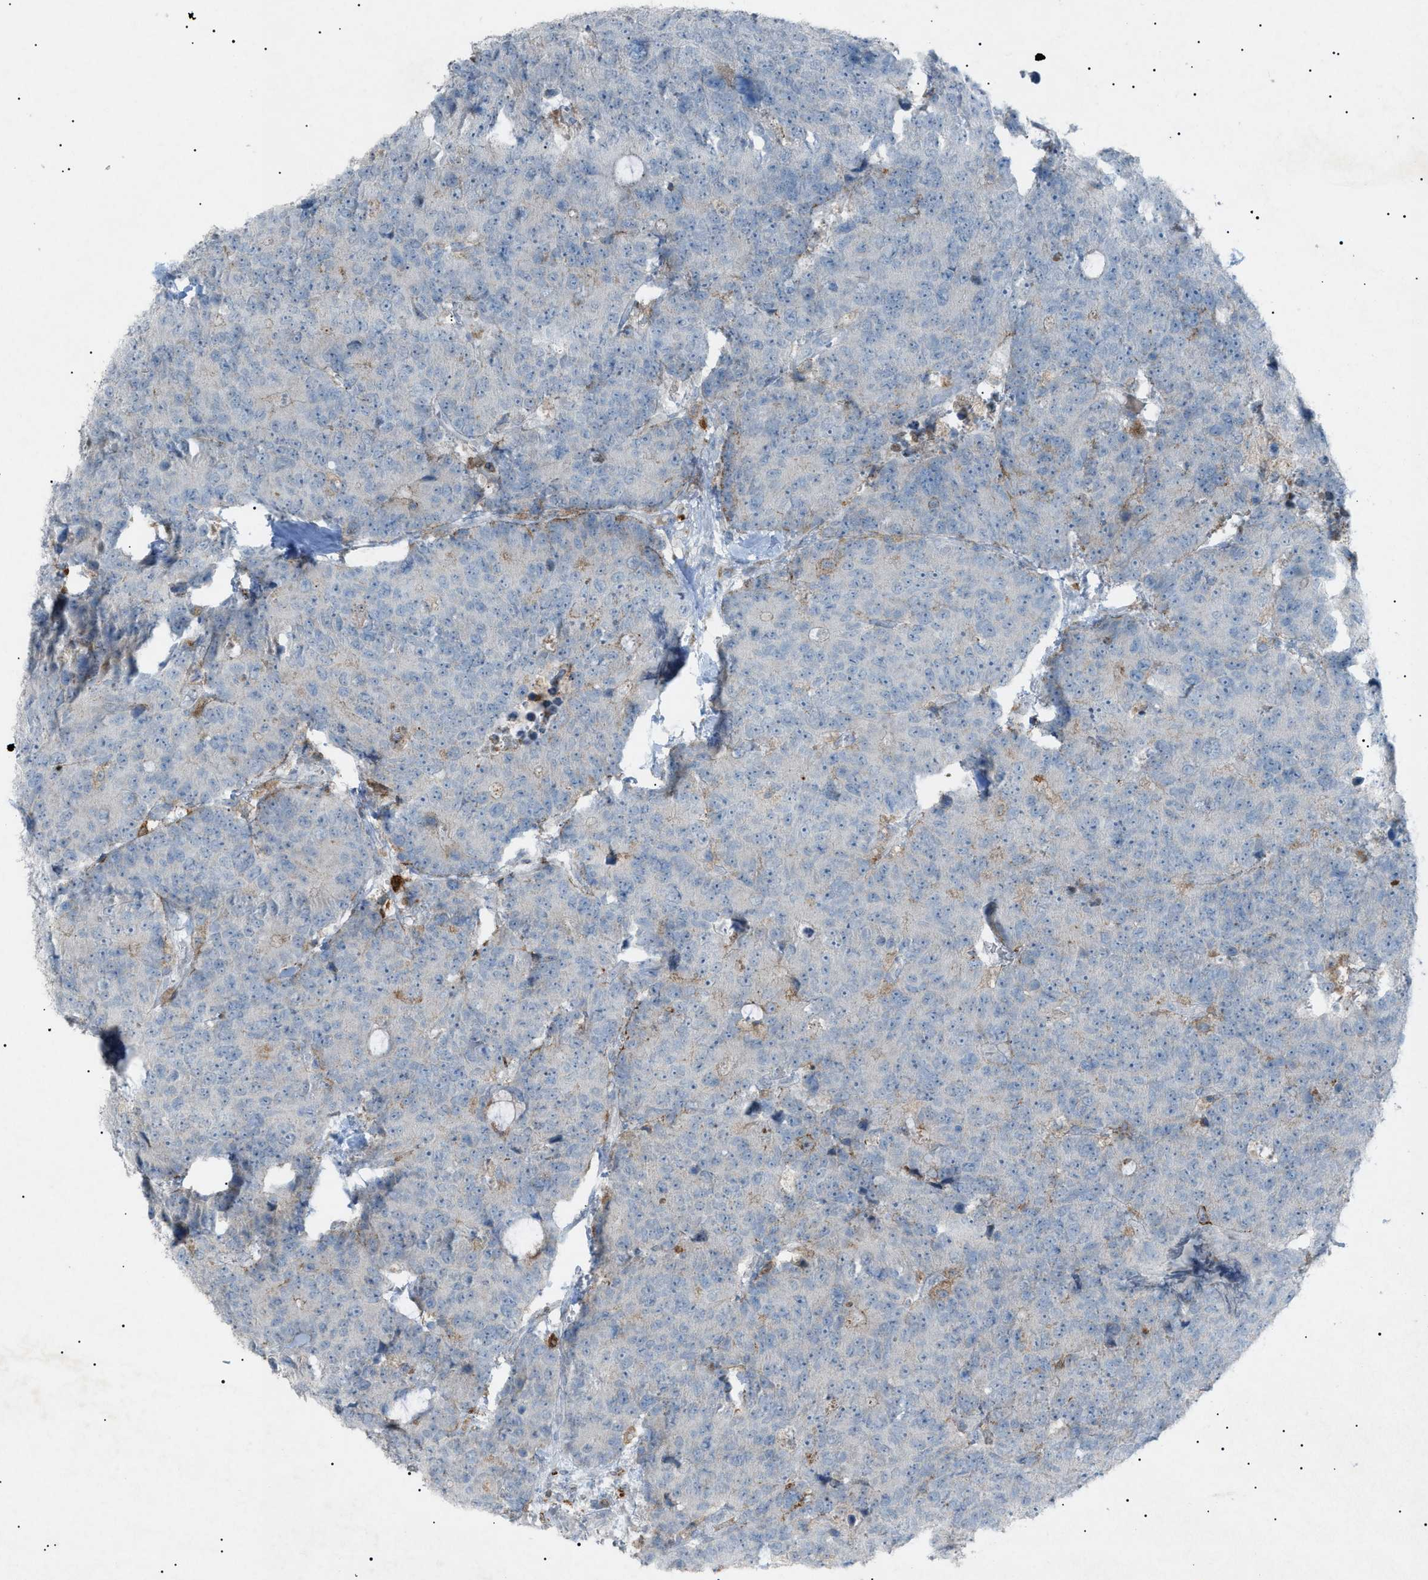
{"staining": {"intensity": "negative", "quantity": "none", "location": "none"}, "tissue": "colorectal cancer", "cell_type": "Tumor cells", "image_type": "cancer", "snomed": [{"axis": "morphology", "description": "Adenocarcinoma, NOS"}, {"axis": "topography", "description": "Colon"}], "caption": "DAB immunohistochemical staining of human colorectal cancer reveals no significant staining in tumor cells.", "gene": "BTK", "patient": {"sex": "female", "age": 86}}